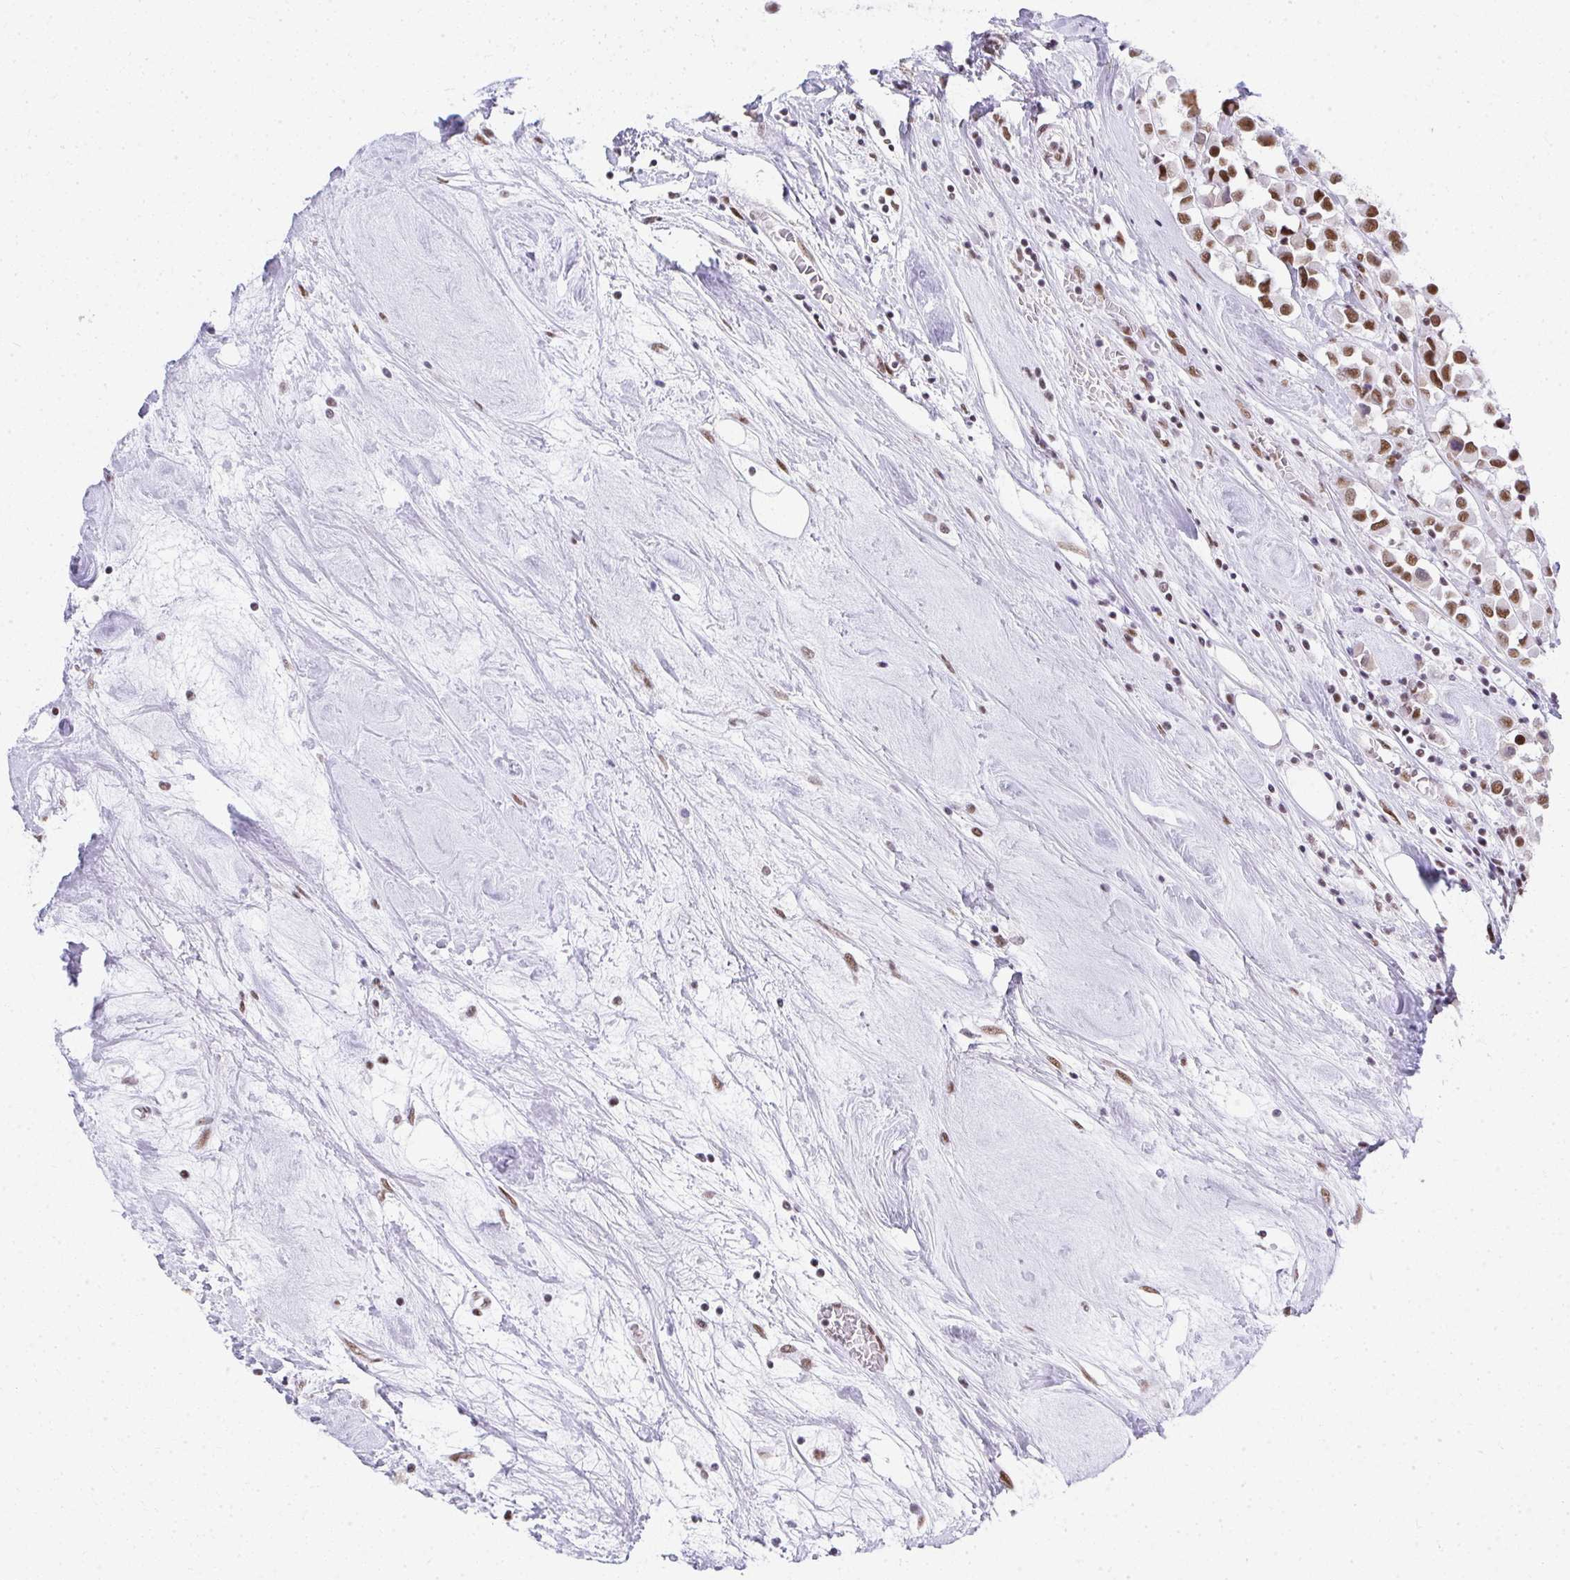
{"staining": {"intensity": "moderate", "quantity": ">75%", "location": "nuclear"}, "tissue": "breast cancer", "cell_type": "Tumor cells", "image_type": "cancer", "snomed": [{"axis": "morphology", "description": "Duct carcinoma"}, {"axis": "topography", "description": "Breast"}], "caption": "Invasive ductal carcinoma (breast) stained with a brown dye exhibits moderate nuclear positive staining in about >75% of tumor cells.", "gene": "CREBBP", "patient": {"sex": "female", "age": 61}}